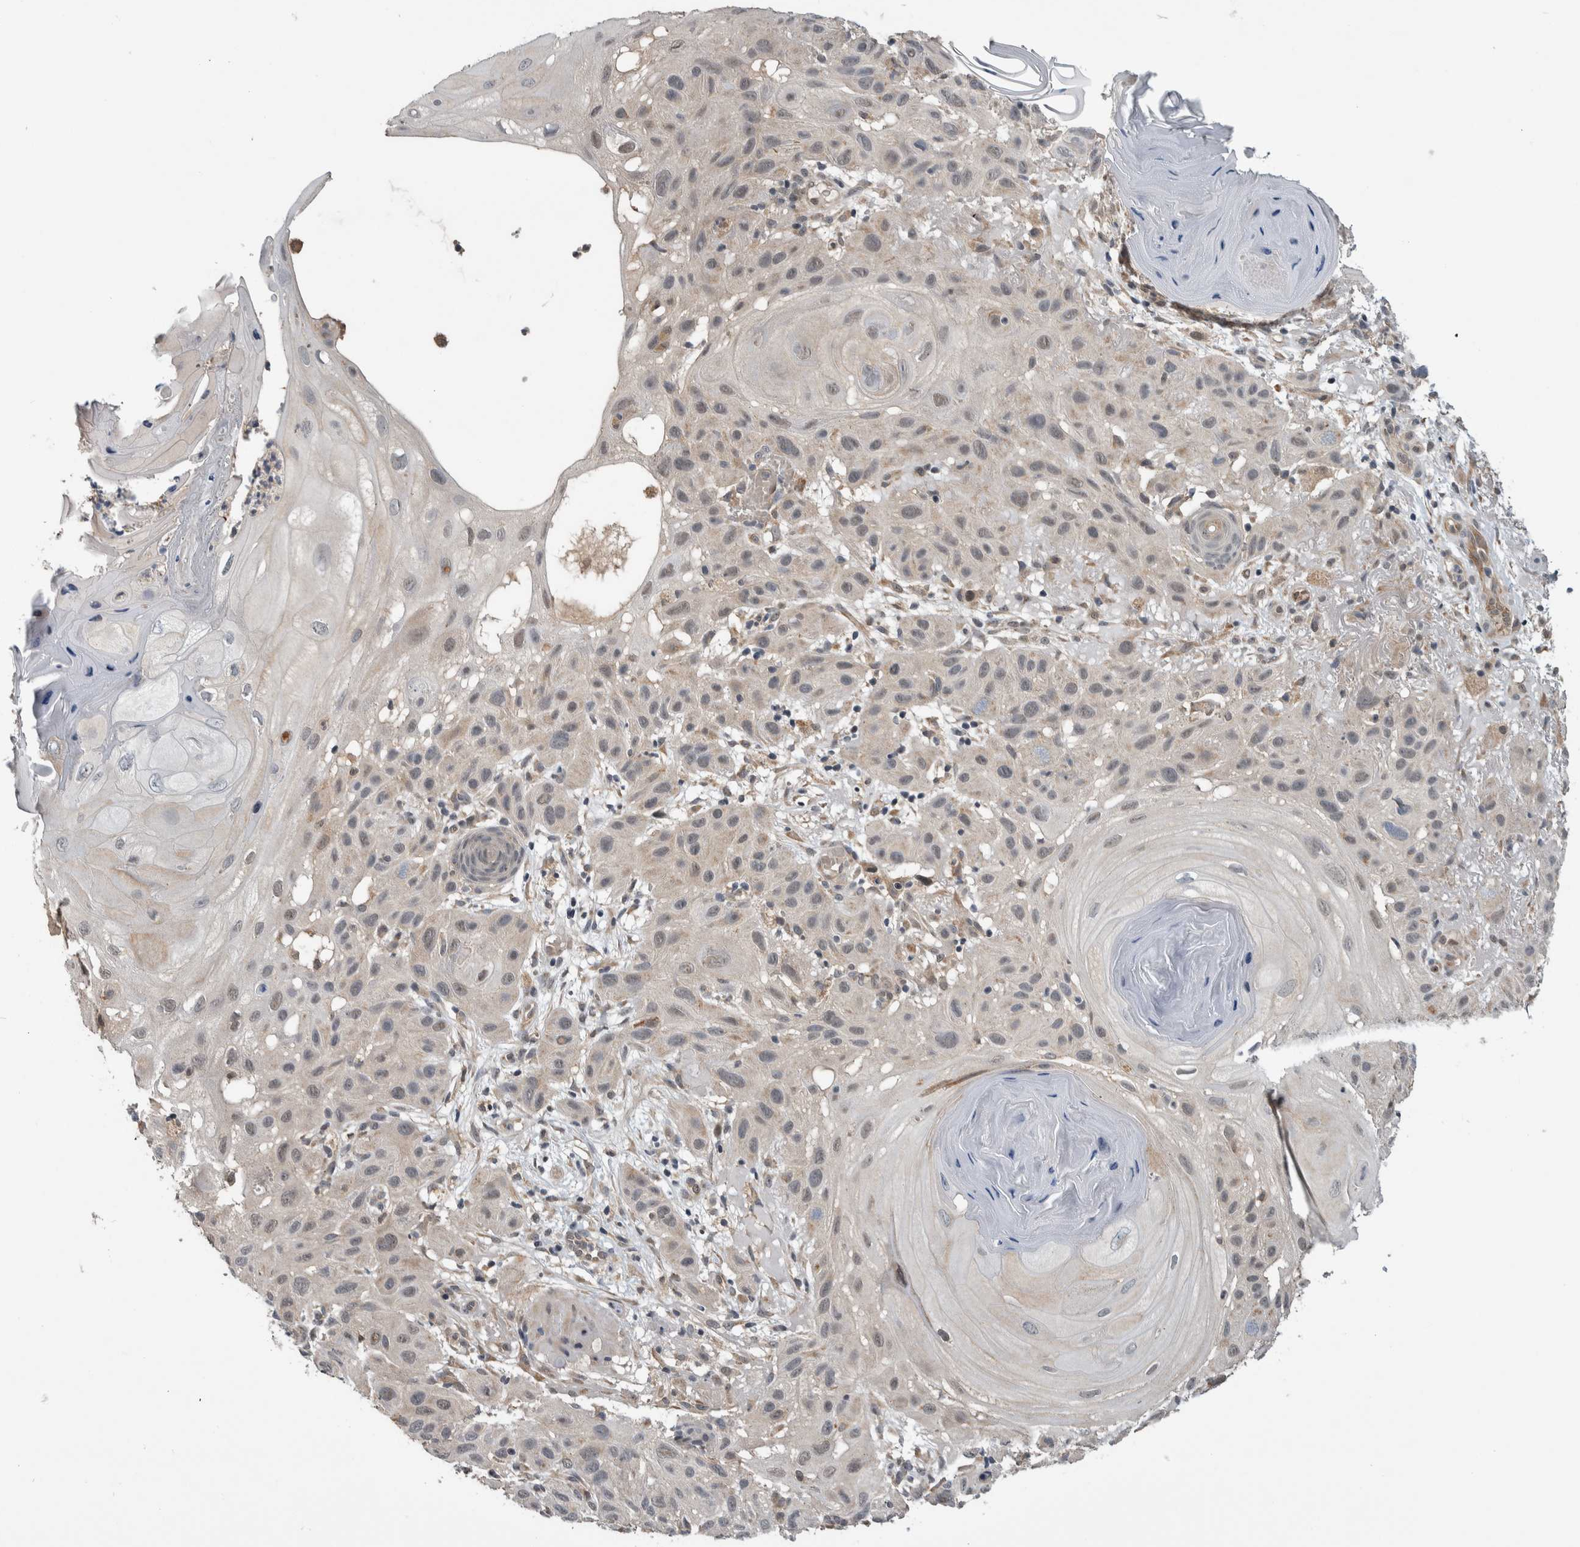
{"staining": {"intensity": "negative", "quantity": "none", "location": "none"}, "tissue": "skin cancer", "cell_type": "Tumor cells", "image_type": "cancer", "snomed": [{"axis": "morphology", "description": "Squamous cell carcinoma, NOS"}, {"axis": "topography", "description": "Skin"}], "caption": "Immunohistochemical staining of human skin cancer (squamous cell carcinoma) reveals no significant positivity in tumor cells. Nuclei are stained in blue.", "gene": "PRDM4", "patient": {"sex": "female", "age": 96}}